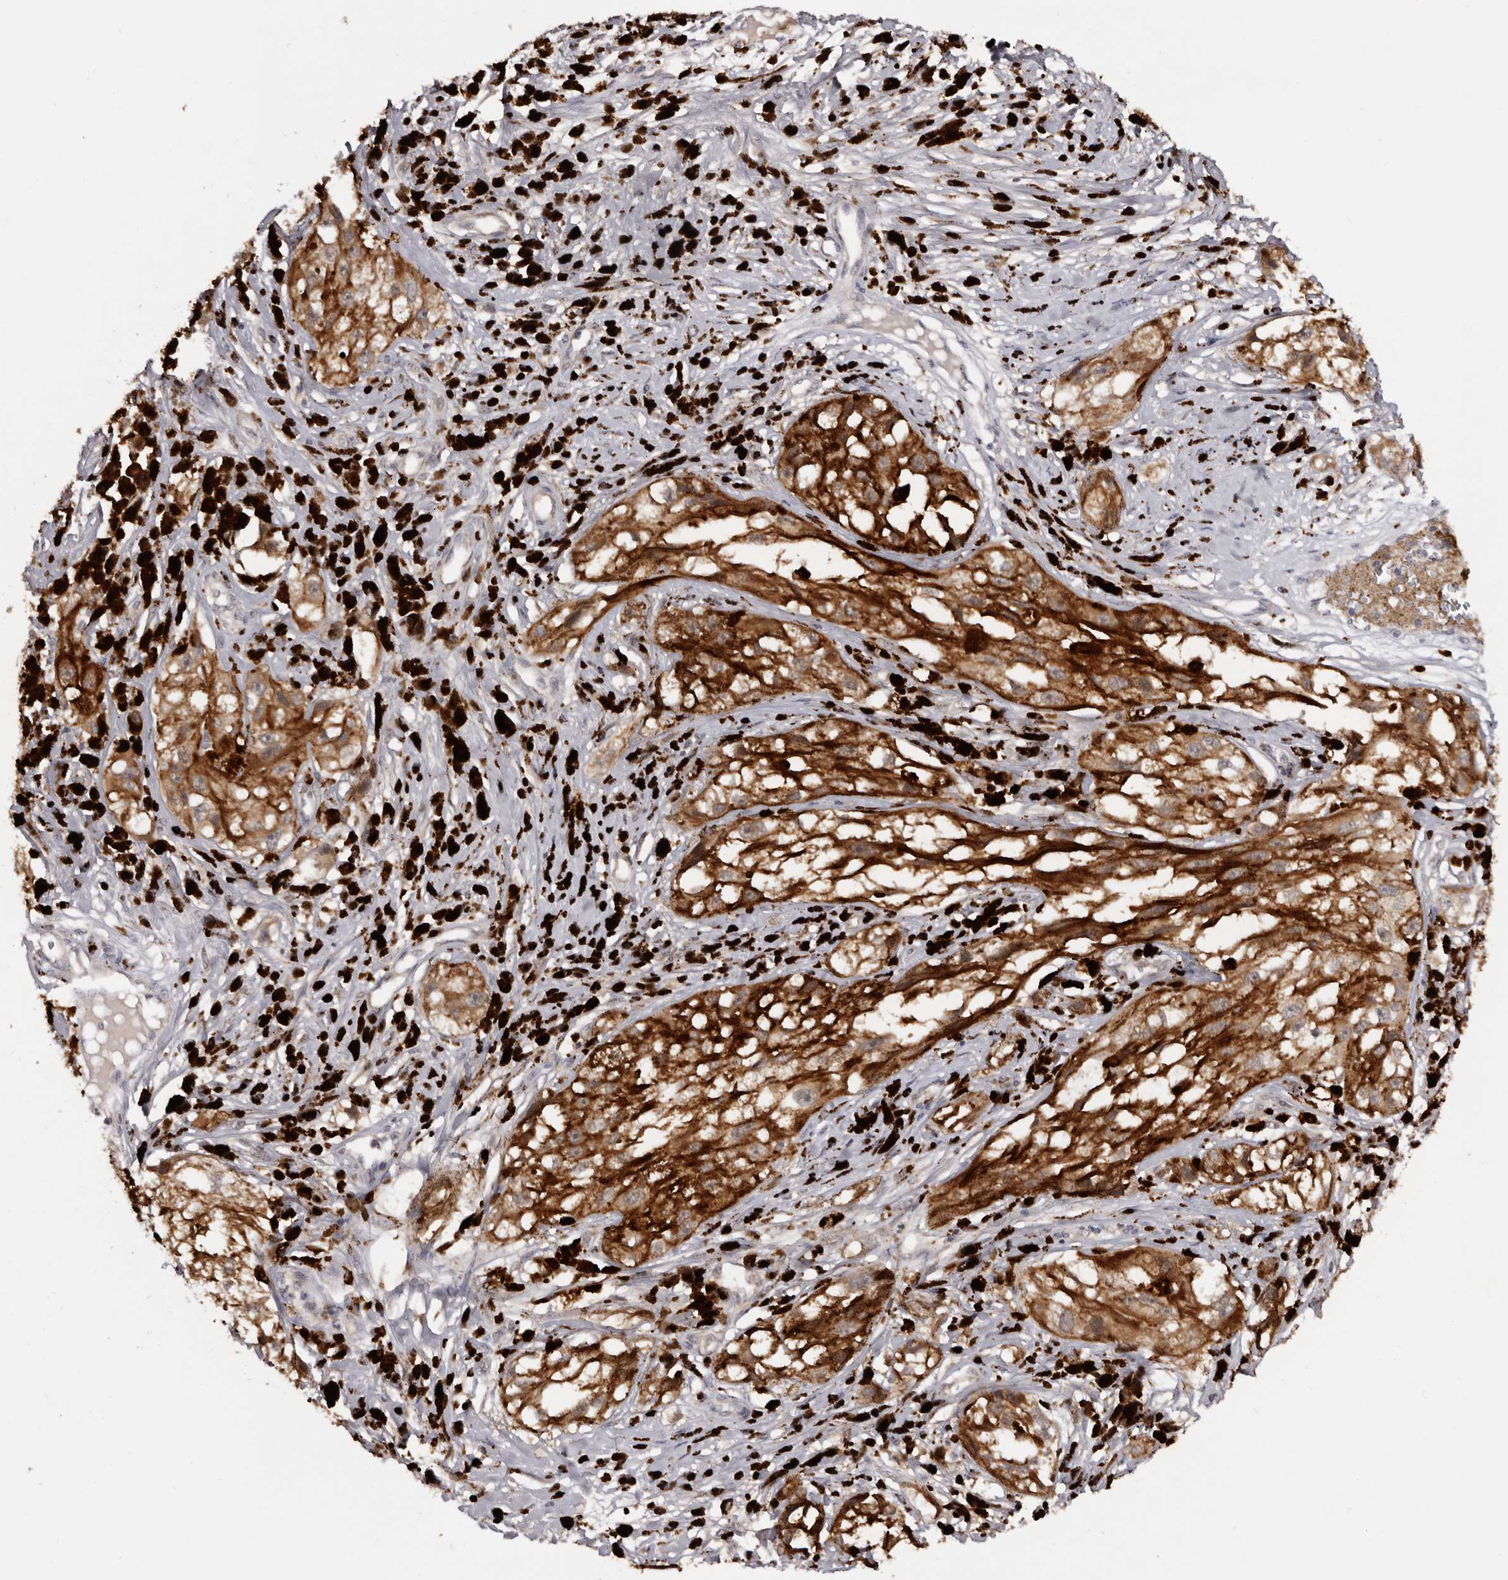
{"staining": {"intensity": "moderate", "quantity": ">75%", "location": "cytoplasmic/membranous"}, "tissue": "melanoma", "cell_type": "Tumor cells", "image_type": "cancer", "snomed": [{"axis": "morphology", "description": "Malignant melanoma, NOS"}, {"axis": "topography", "description": "Skin"}], "caption": "A micrograph of human malignant melanoma stained for a protein demonstrates moderate cytoplasmic/membranous brown staining in tumor cells.", "gene": "DAP", "patient": {"sex": "male", "age": 88}}